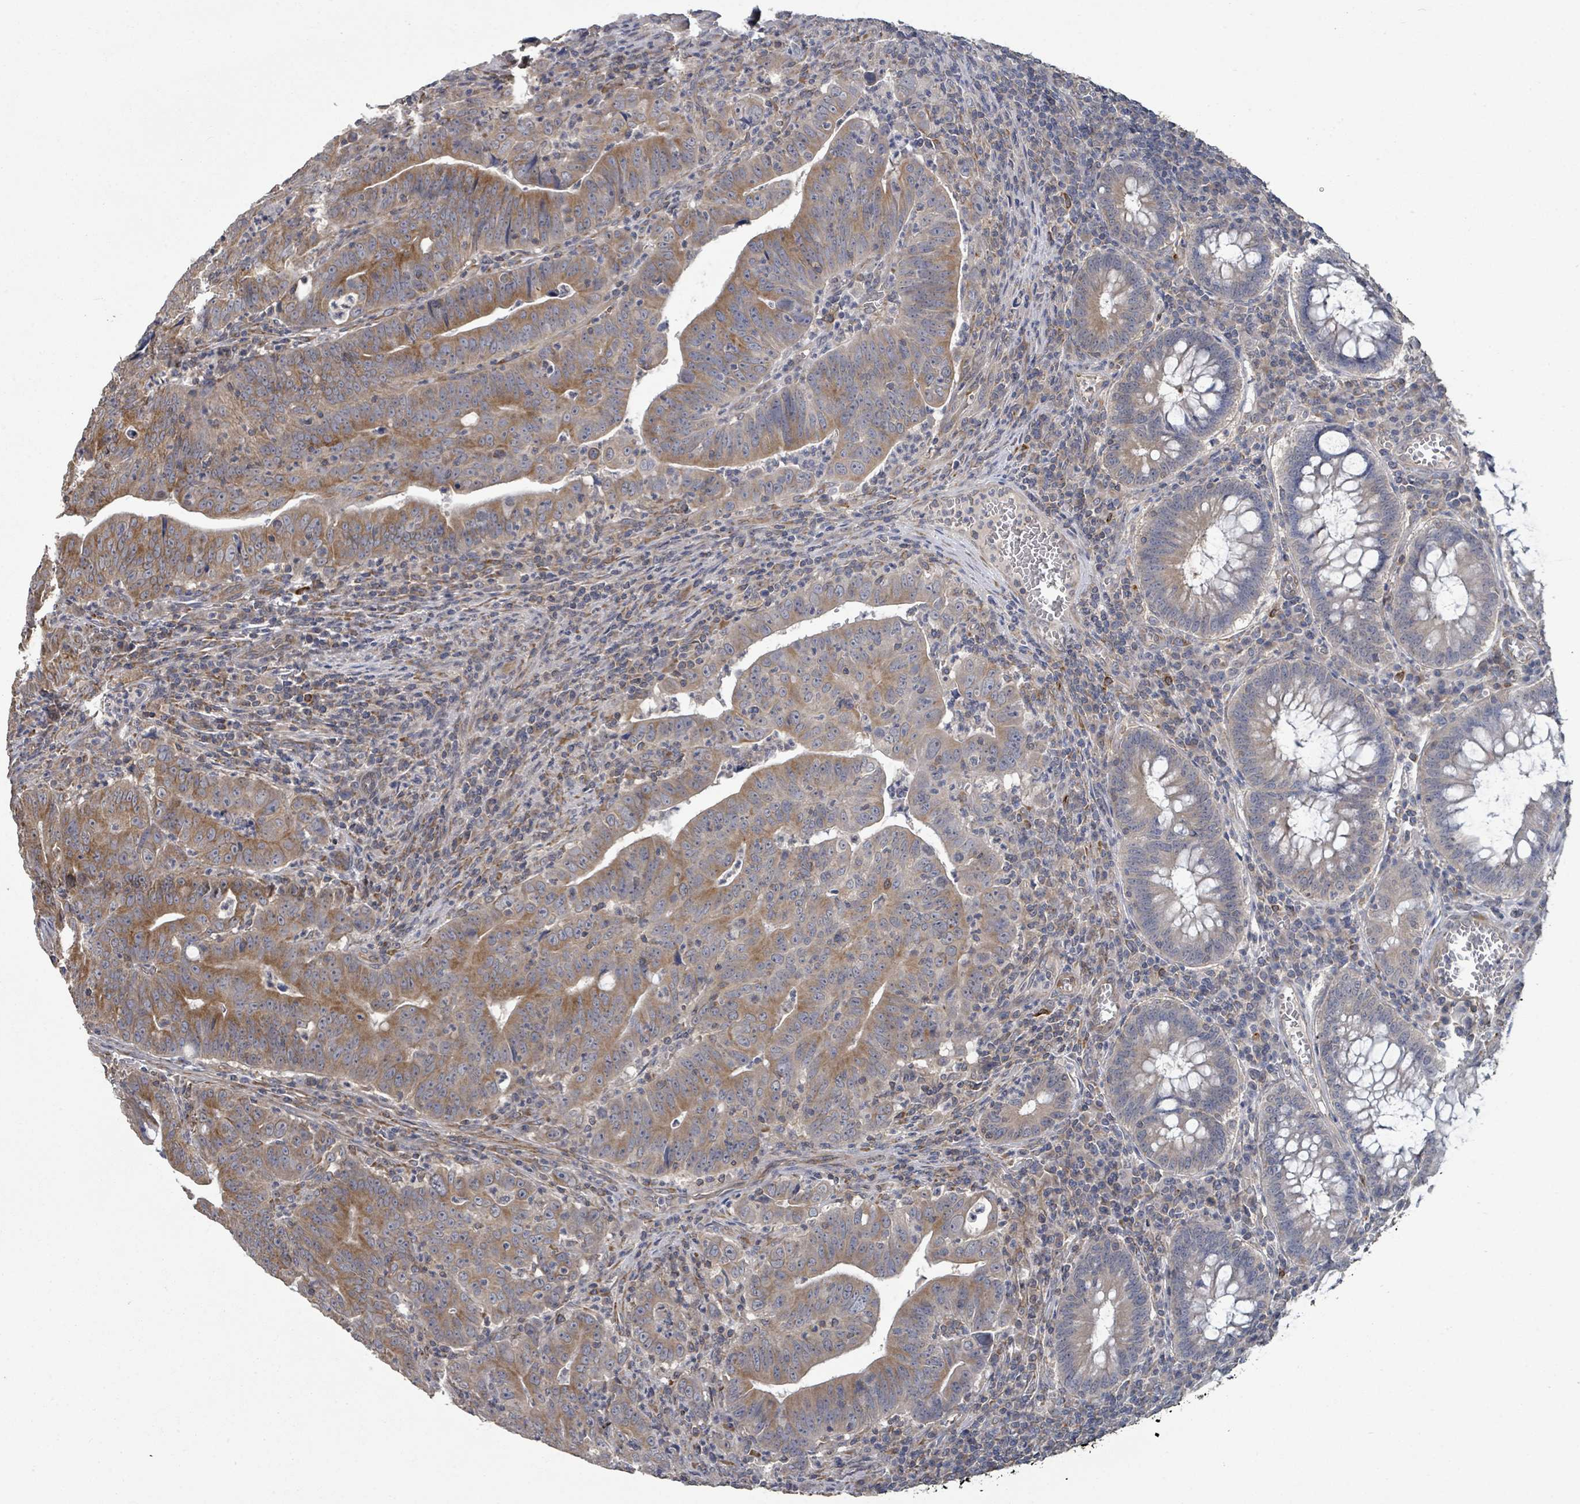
{"staining": {"intensity": "moderate", "quantity": ">75%", "location": "cytoplasmic/membranous"}, "tissue": "colorectal cancer", "cell_type": "Tumor cells", "image_type": "cancer", "snomed": [{"axis": "morphology", "description": "Adenocarcinoma, NOS"}, {"axis": "topography", "description": "Rectum"}], "caption": "Protein expression analysis of human colorectal cancer (adenocarcinoma) reveals moderate cytoplasmic/membranous expression in about >75% of tumor cells.", "gene": "SLC9A7", "patient": {"sex": "male", "age": 69}}